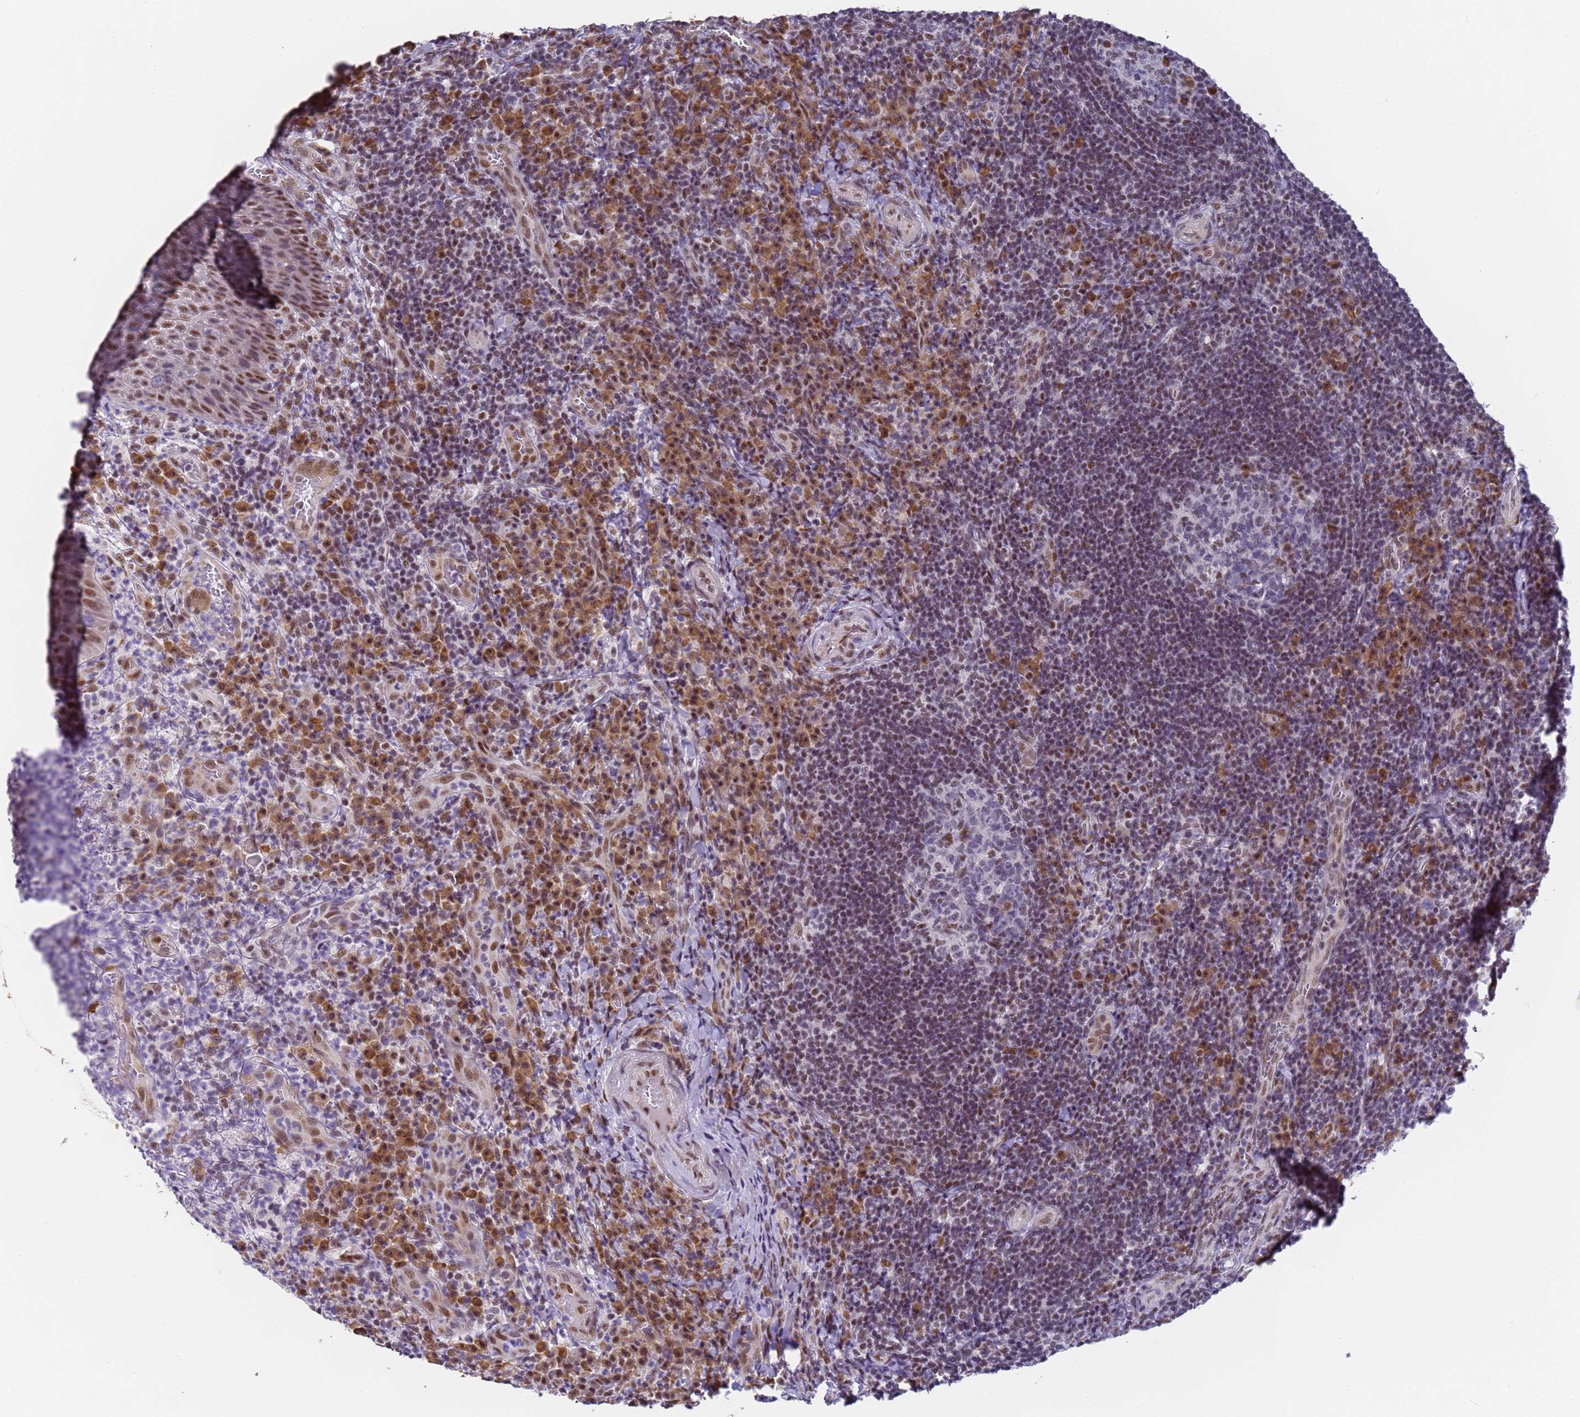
{"staining": {"intensity": "moderate", "quantity": "<25%", "location": "nuclear"}, "tissue": "tonsil", "cell_type": "Germinal center cells", "image_type": "normal", "snomed": [{"axis": "morphology", "description": "Normal tissue, NOS"}, {"axis": "topography", "description": "Tonsil"}], "caption": "Tonsil stained with DAB (3,3'-diaminobenzidine) immunohistochemistry (IHC) shows low levels of moderate nuclear expression in approximately <25% of germinal center cells.", "gene": "FNBP4", "patient": {"sex": "male", "age": 17}}